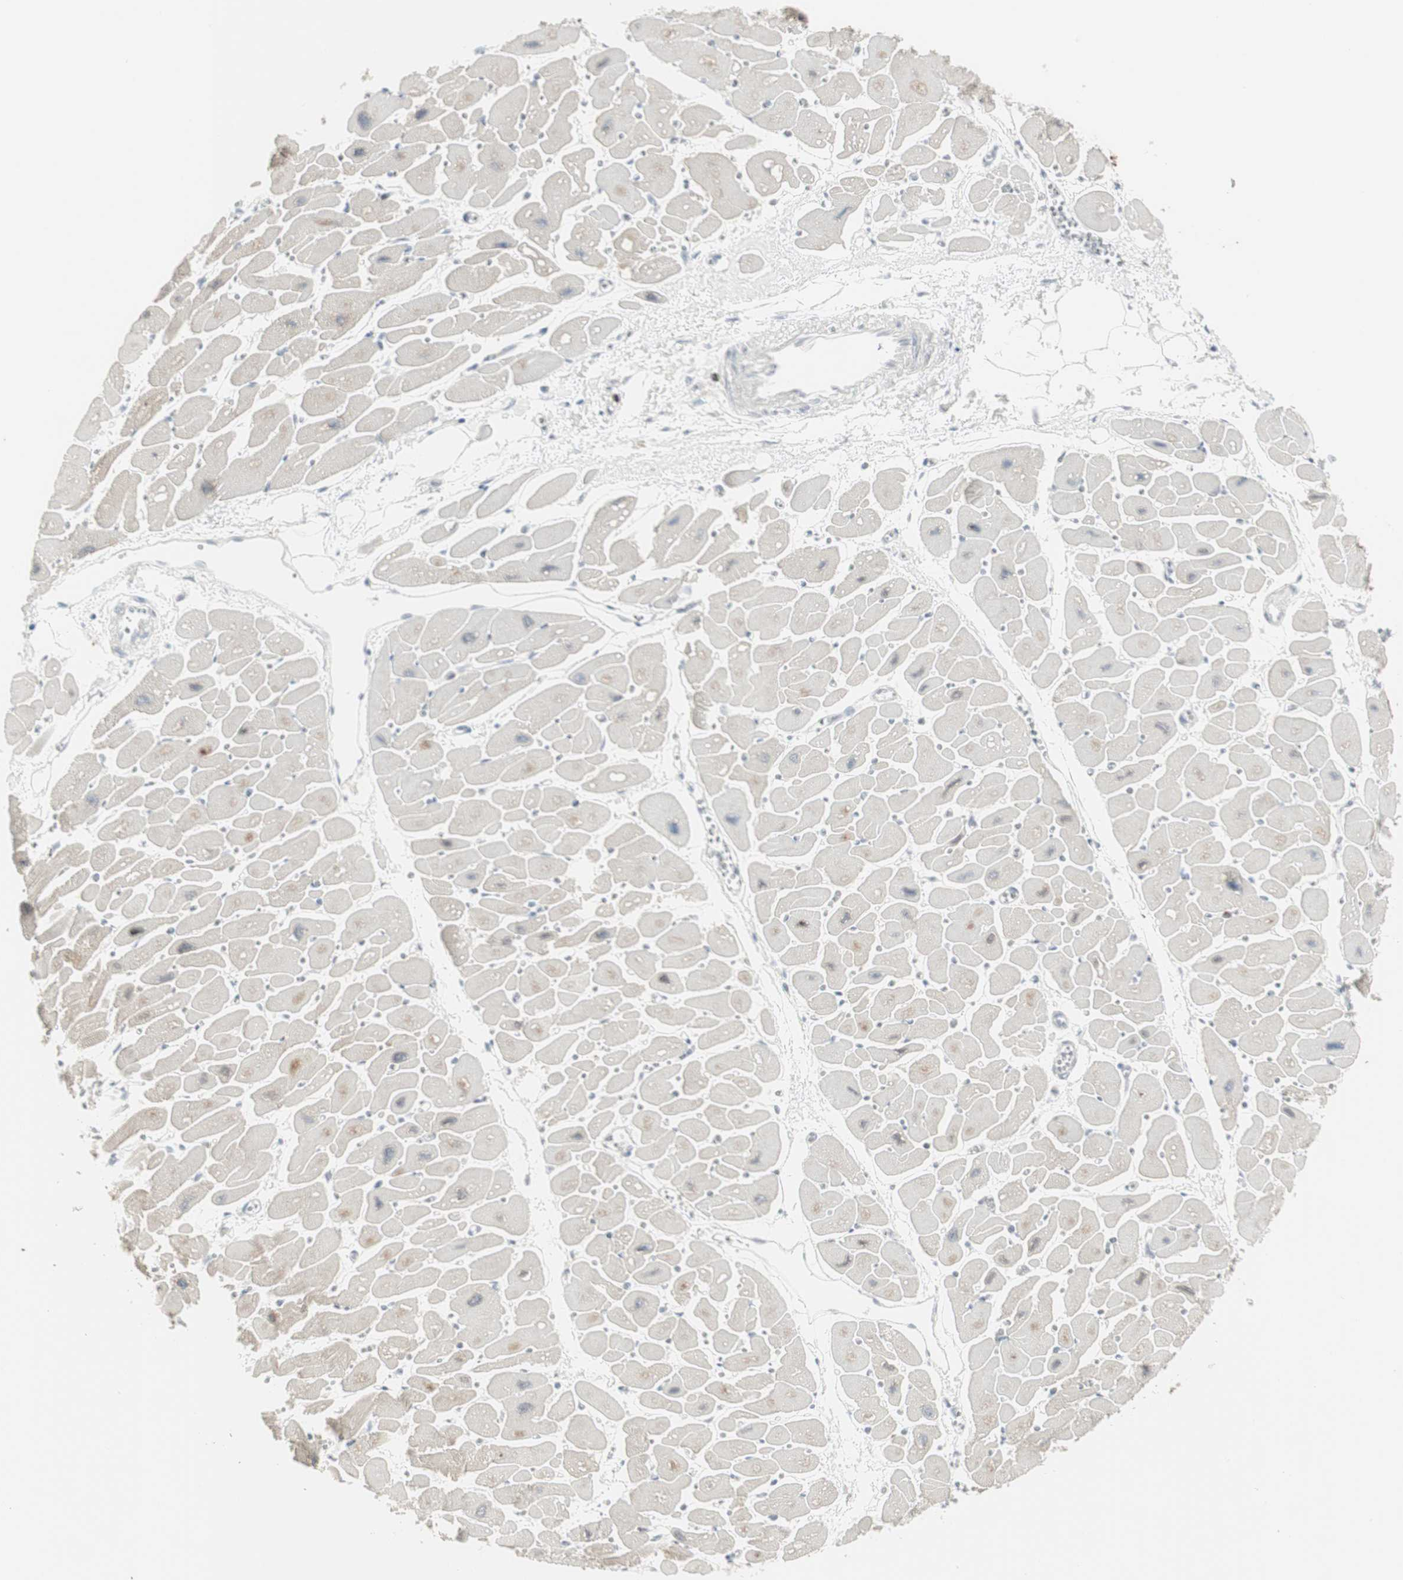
{"staining": {"intensity": "weak", "quantity": "25%-75%", "location": "cytoplasmic/membranous"}, "tissue": "heart muscle", "cell_type": "Cardiomyocytes", "image_type": "normal", "snomed": [{"axis": "morphology", "description": "Normal tissue, NOS"}, {"axis": "topography", "description": "Heart"}], "caption": "This histopathology image reveals immunohistochemistry staining of unremarkable human heart muscle, with low weak cytoplasmic/membranous expression in approximately 25%-75% of cardiomyocytes.", "gene": "MAP4K4", "patient": {"sex": "female", "age": 54}}